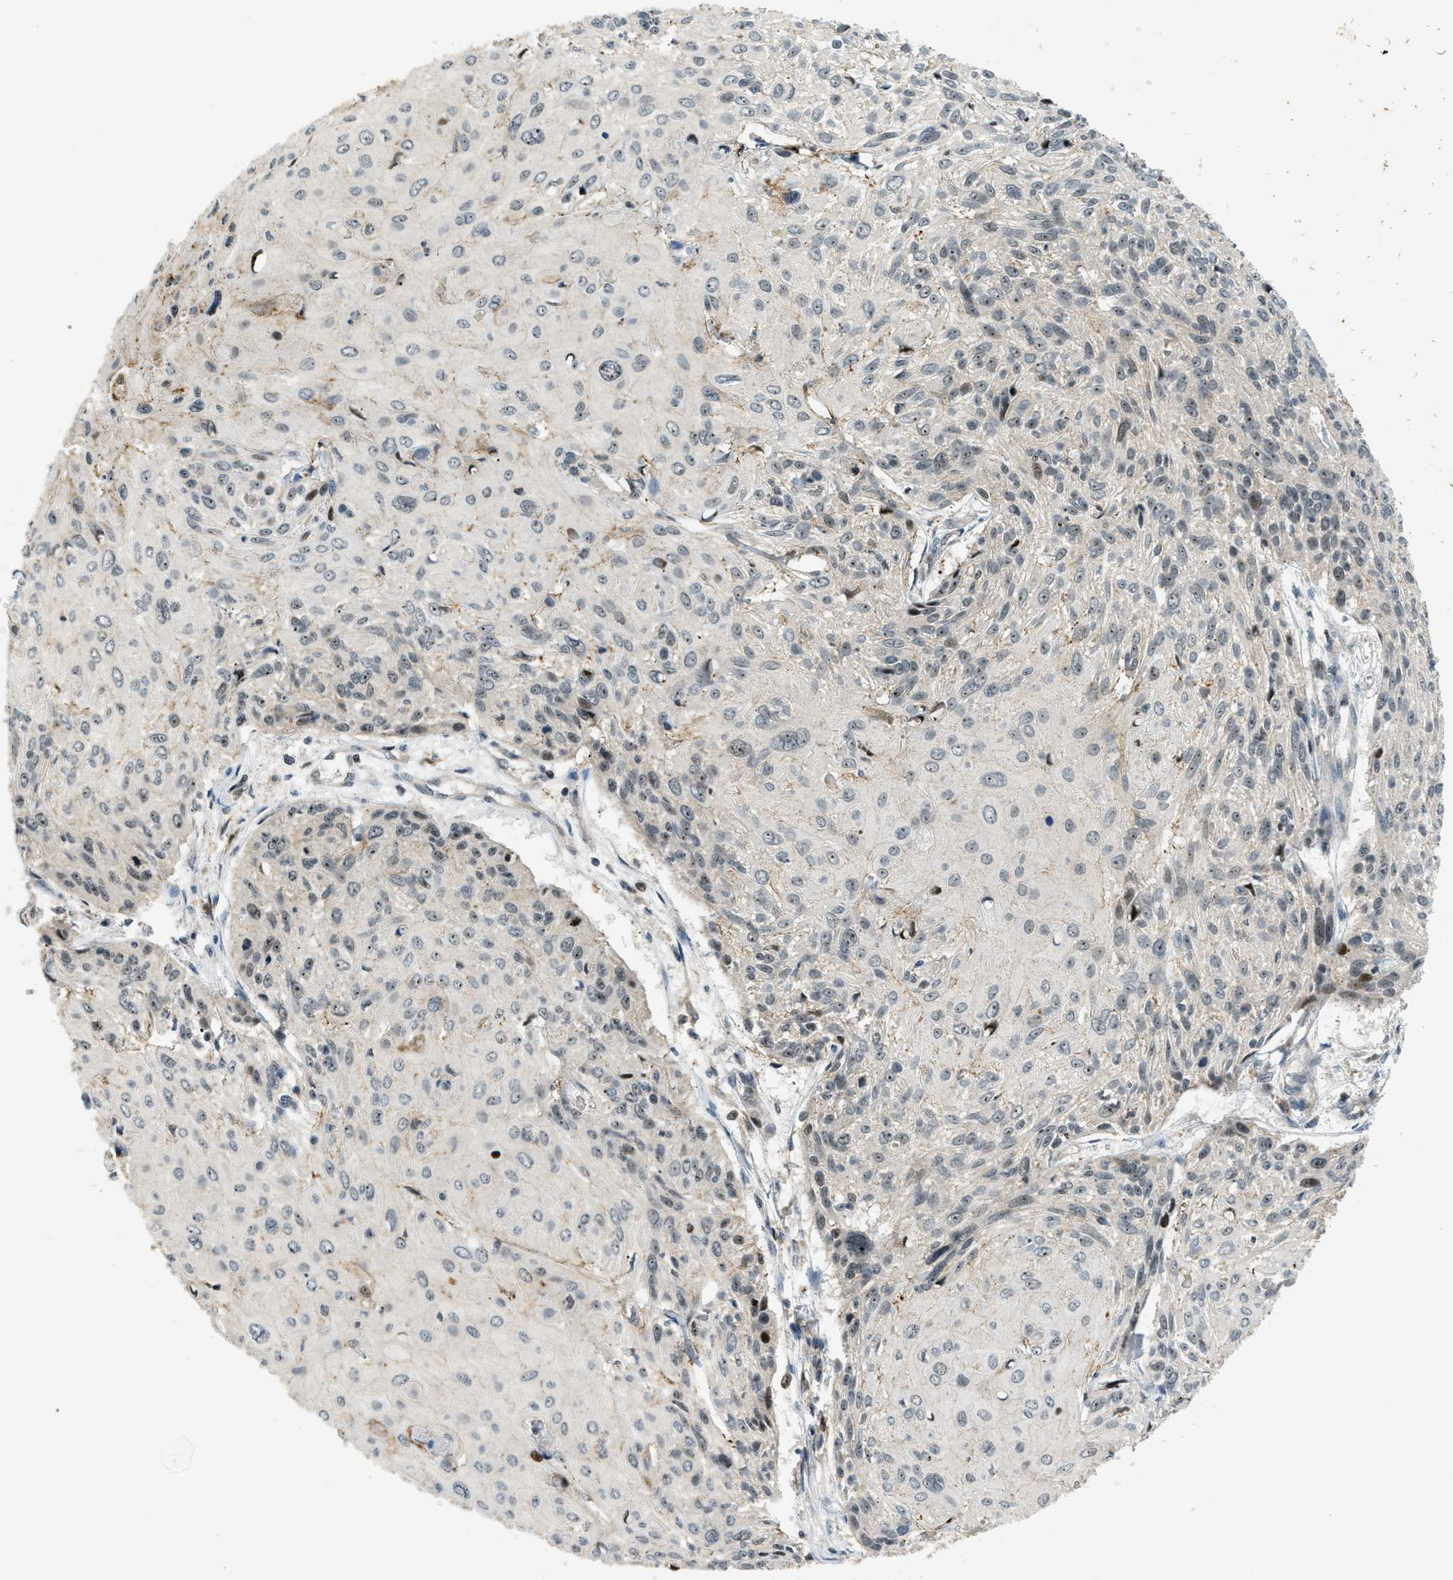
{"staining": {"intensity": "negative", "quantity": "none", "location": "none"}, "tissue": "cervical cancer", "cell_type": "Tumor cells", "image_type": "cancer", "snomed": [{"axis": "morphology", "description": "Squamous cell carcinoma, NOS"}, {"axis": "topography", "description": "Cervix"}], "caption": "An IHC micrograph of cervical cancer (squamous cell carcinoma) is shown. There is no staining in tumor cells of cervical cancer (squamous cell carcinoma).", "gene": "TRAPPC14", "patient": {"sex": "female", "age": 51}}